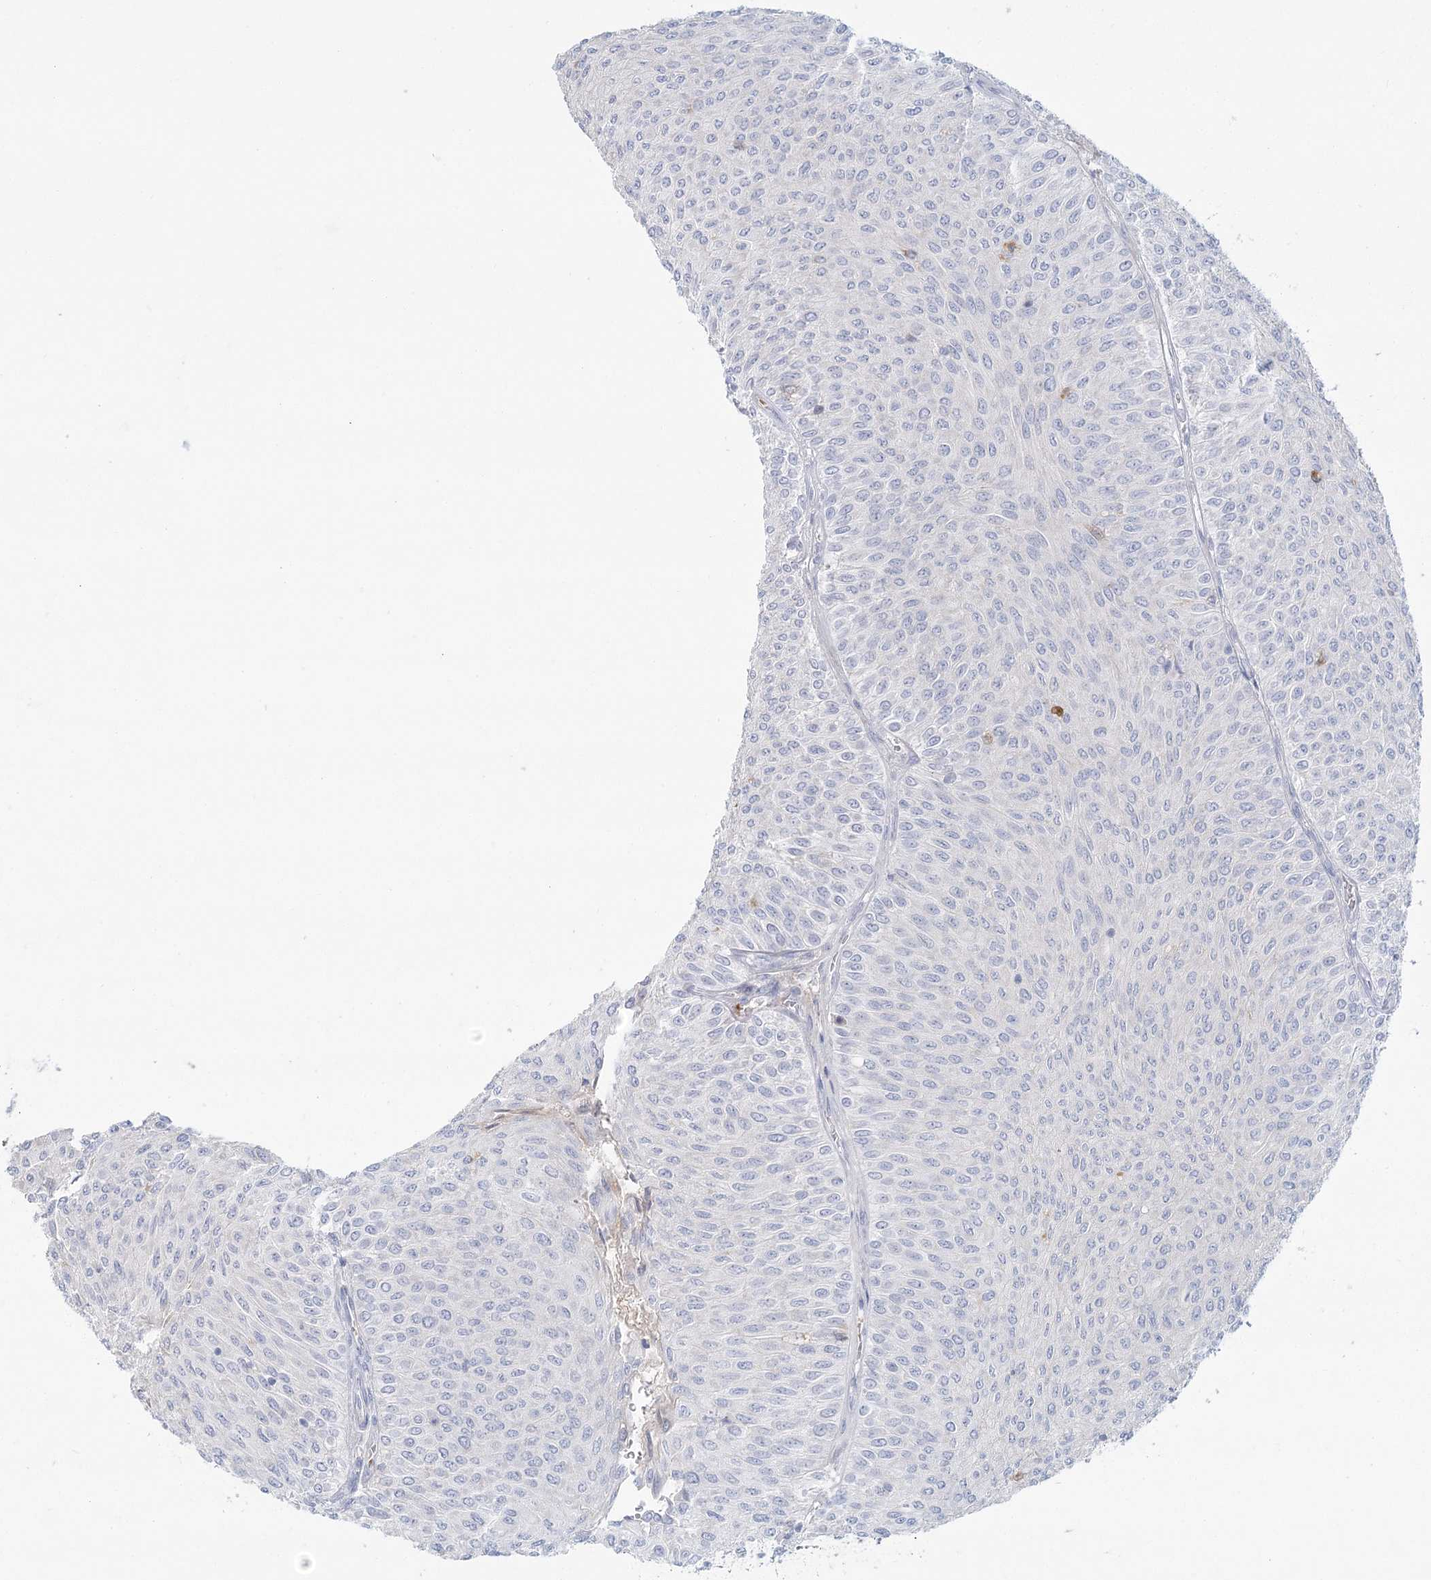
{"staining": {"intensity": "negative", "quantity": "none", "location": "none"}, "tissue": "urothelial cancer", "cell_type": "Tumor cells", "image_type": "cancer", "snomed": [{"axis": "morphology", "description": "Urothelial carcinoma, Low grade"}, {"axis": "topography", "description": "Urinary bladder"}], "caption": "Immunohistochemistry of urothelial carcinoma (low-grade) reveals no positivity in tumor cells.", "gene": "DMGDH", "patient": {"sex": "male", "age": 78}}